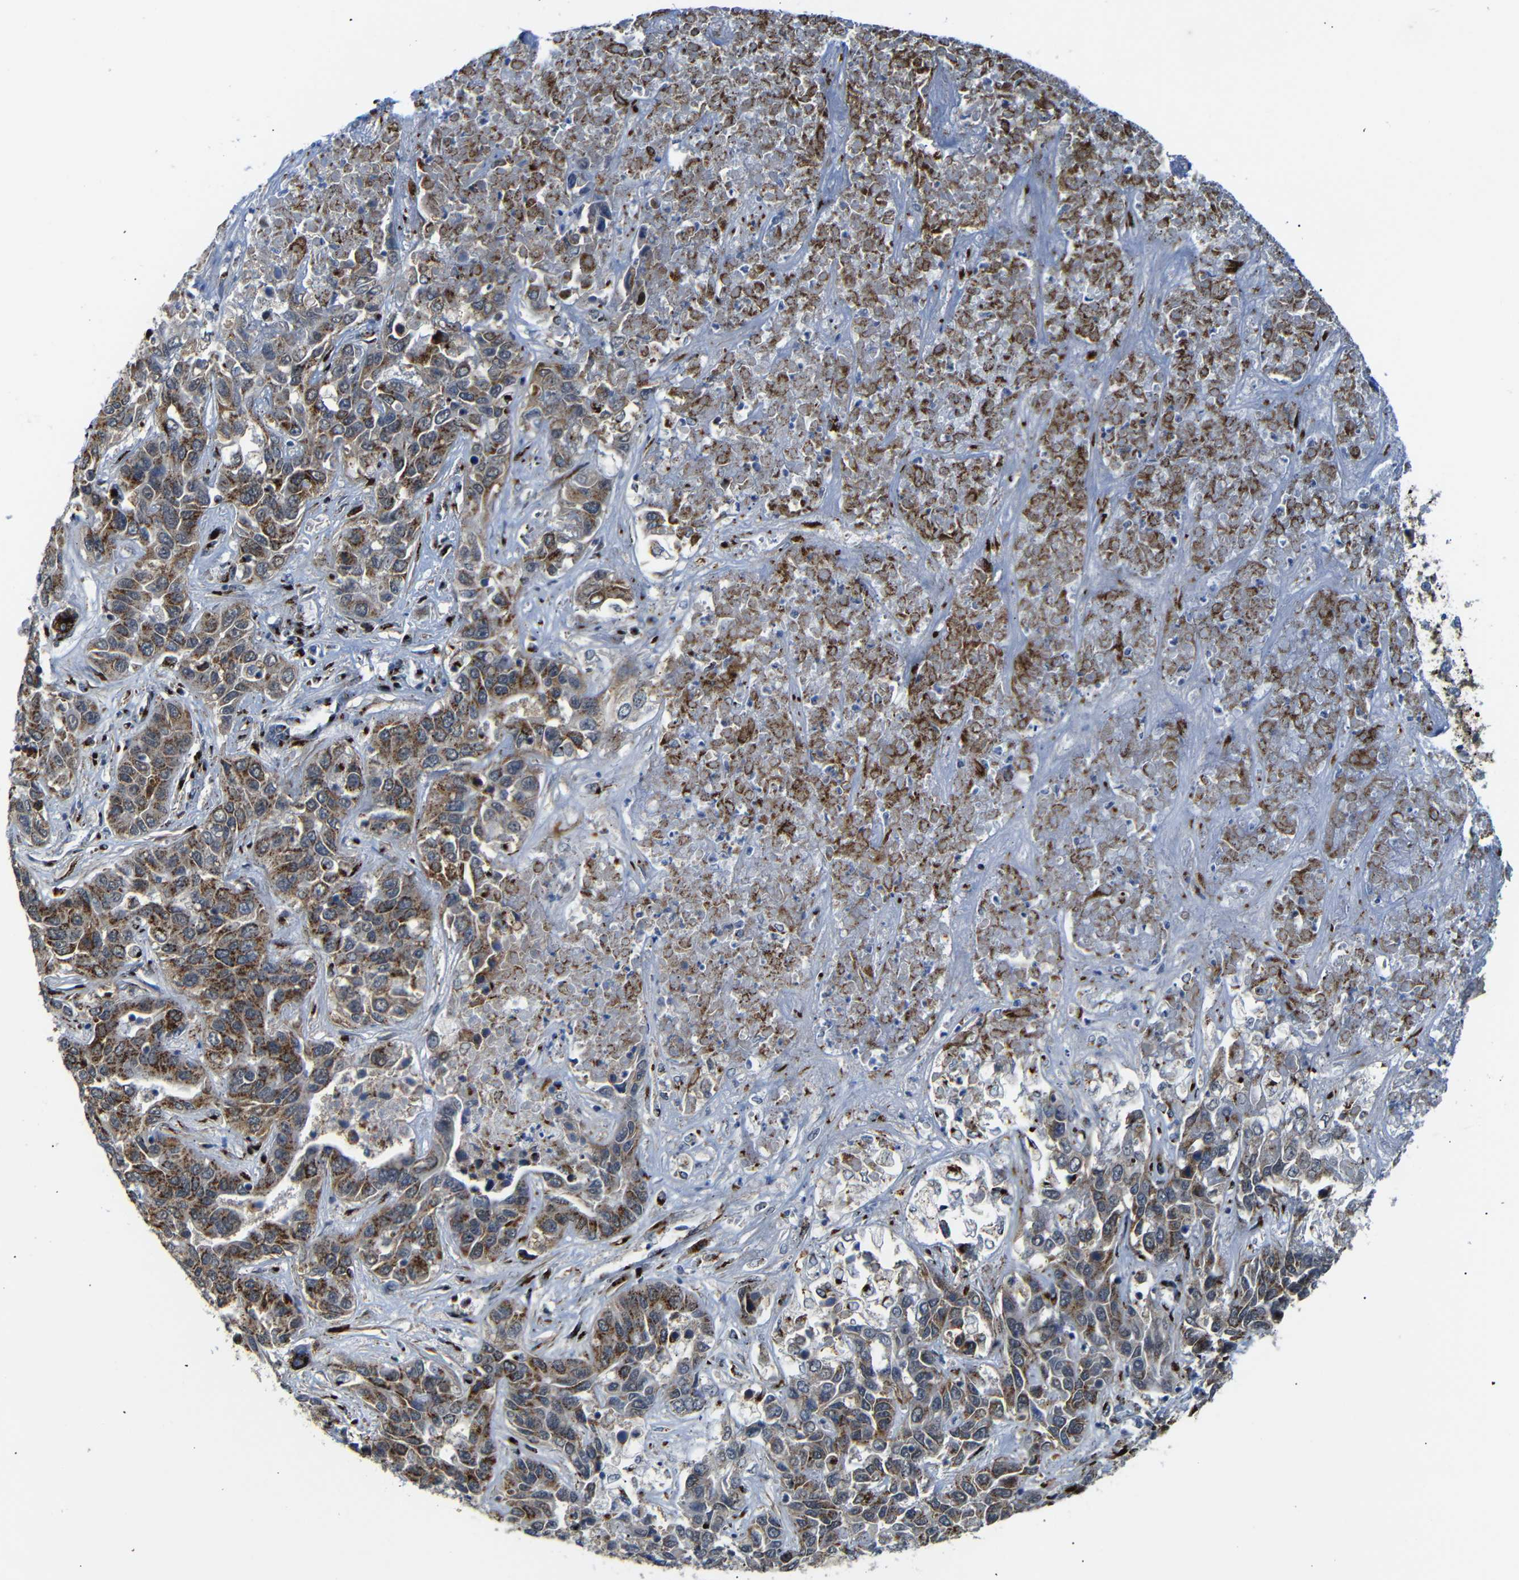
{"staining": {"intensity": "moderate", "quantity": ">75%", "location": "cytoplasmic/membranous"}, "tissue": "liver cancer", "cell_type": "Tumor cells", "image_type": "cancer", "snomed": [{"axis": "morphology", "description": "Cholangiocarcinoma"}, {"axis": "topography", "description": "Liver"}], "caption": "An immunohistochemistry photomicrograph of tumor tissue is shown. Protein staining in brown labels moderate cytoplasmic/membranous positivity in liver cholangiocarcinoma within tumor cells. Immunohistochemistry (ihc) stains the protein in brown and the nuclei are stained blue.", "gene": "TGOLN2", "patient": {"sex": "female", "age": 52}}